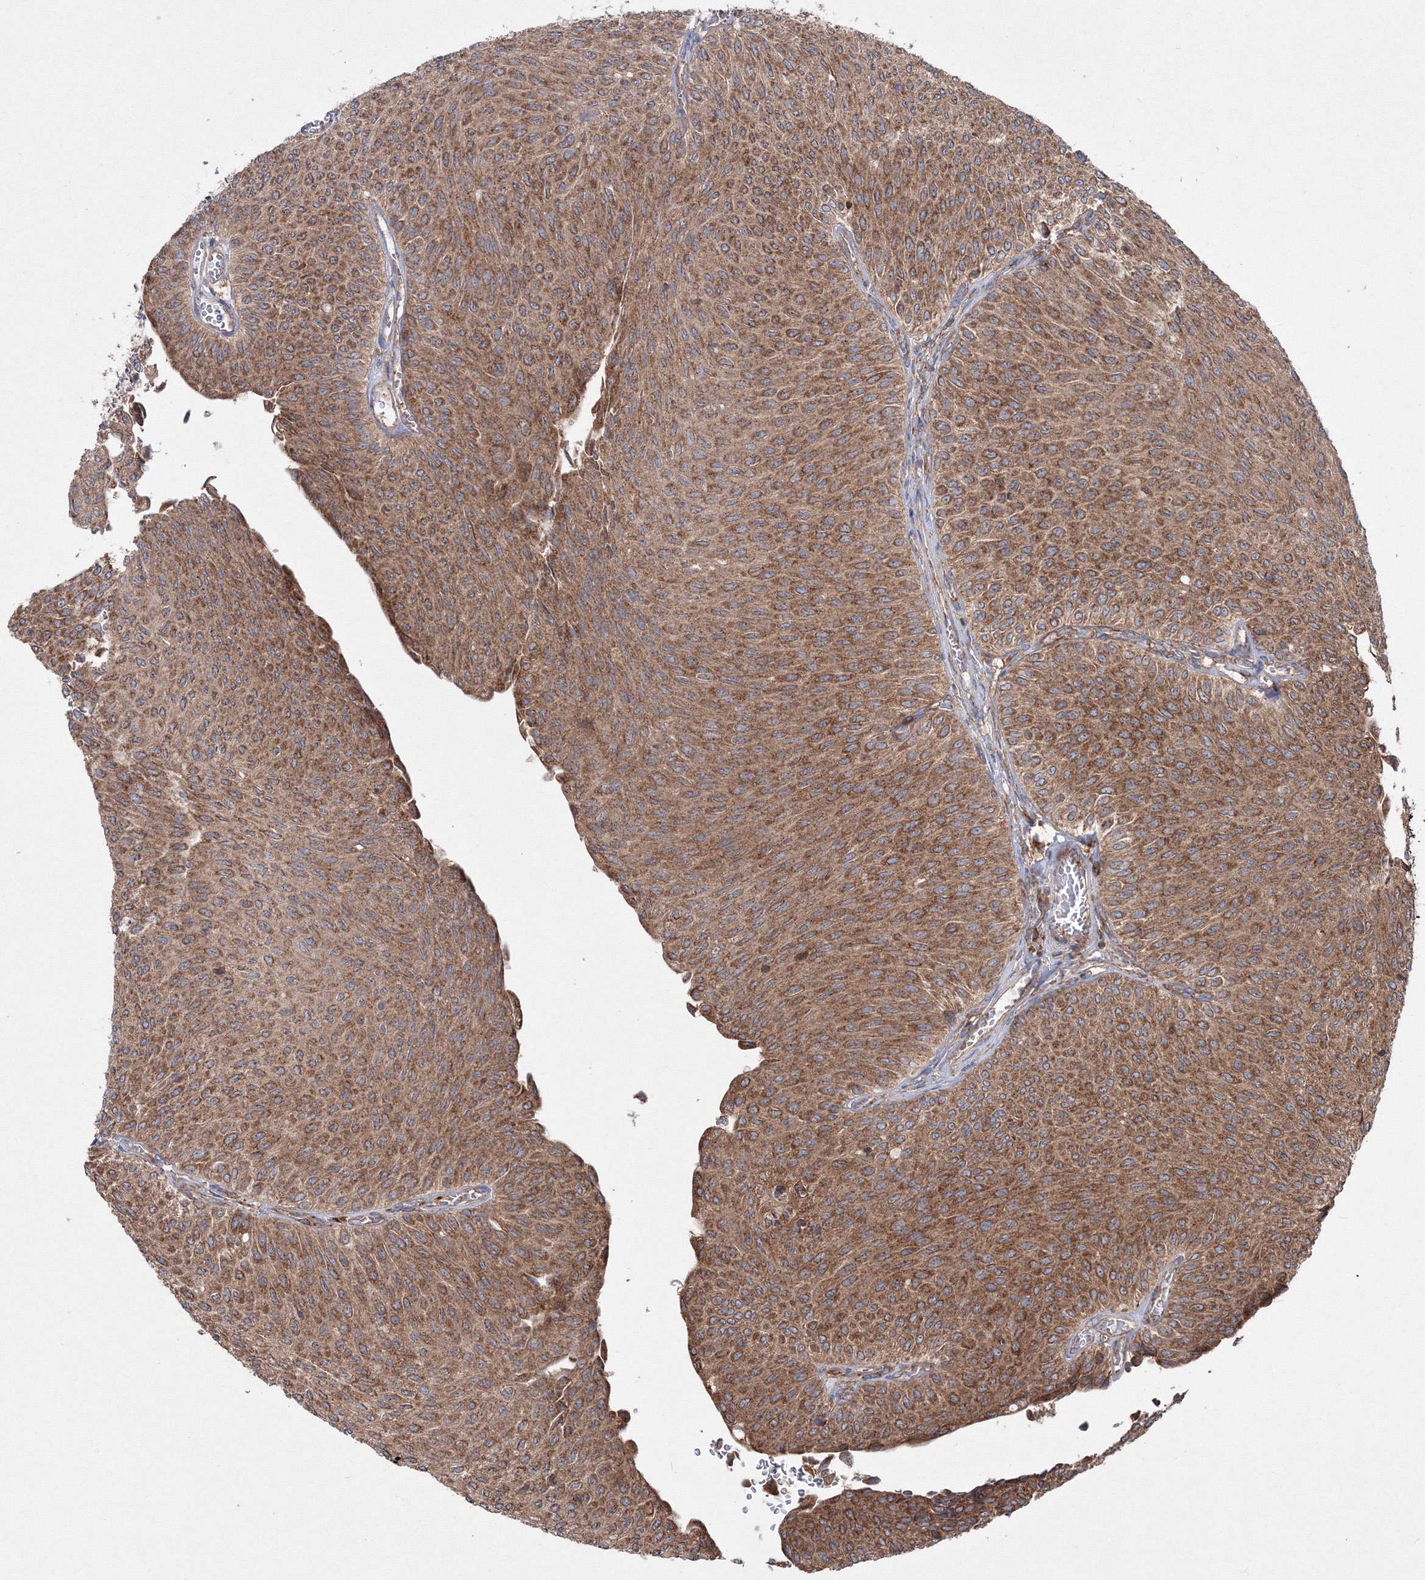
{"staining": {"intensity": "strong", "quantity": ">75%", "location": "cytoplasmic/membranous"}, "tissue": "urothelial cancer", "cell_type": "Tumor cells", "image_type": "cancer", "snomed": [{"axis": "morphology", "description": "Urothelial carcinoma, Low grade"}, {"axis": "topography", "description": "Urinary bladder"}], "caption": "Protein analysis of low-grade urothelial carcinoma tissue reveals strong cytoplasmic/membranous positivity in approximately >75% of tumor cells.", "gene": "PEX13", "patient": {"sex": "male", "age": 78}}